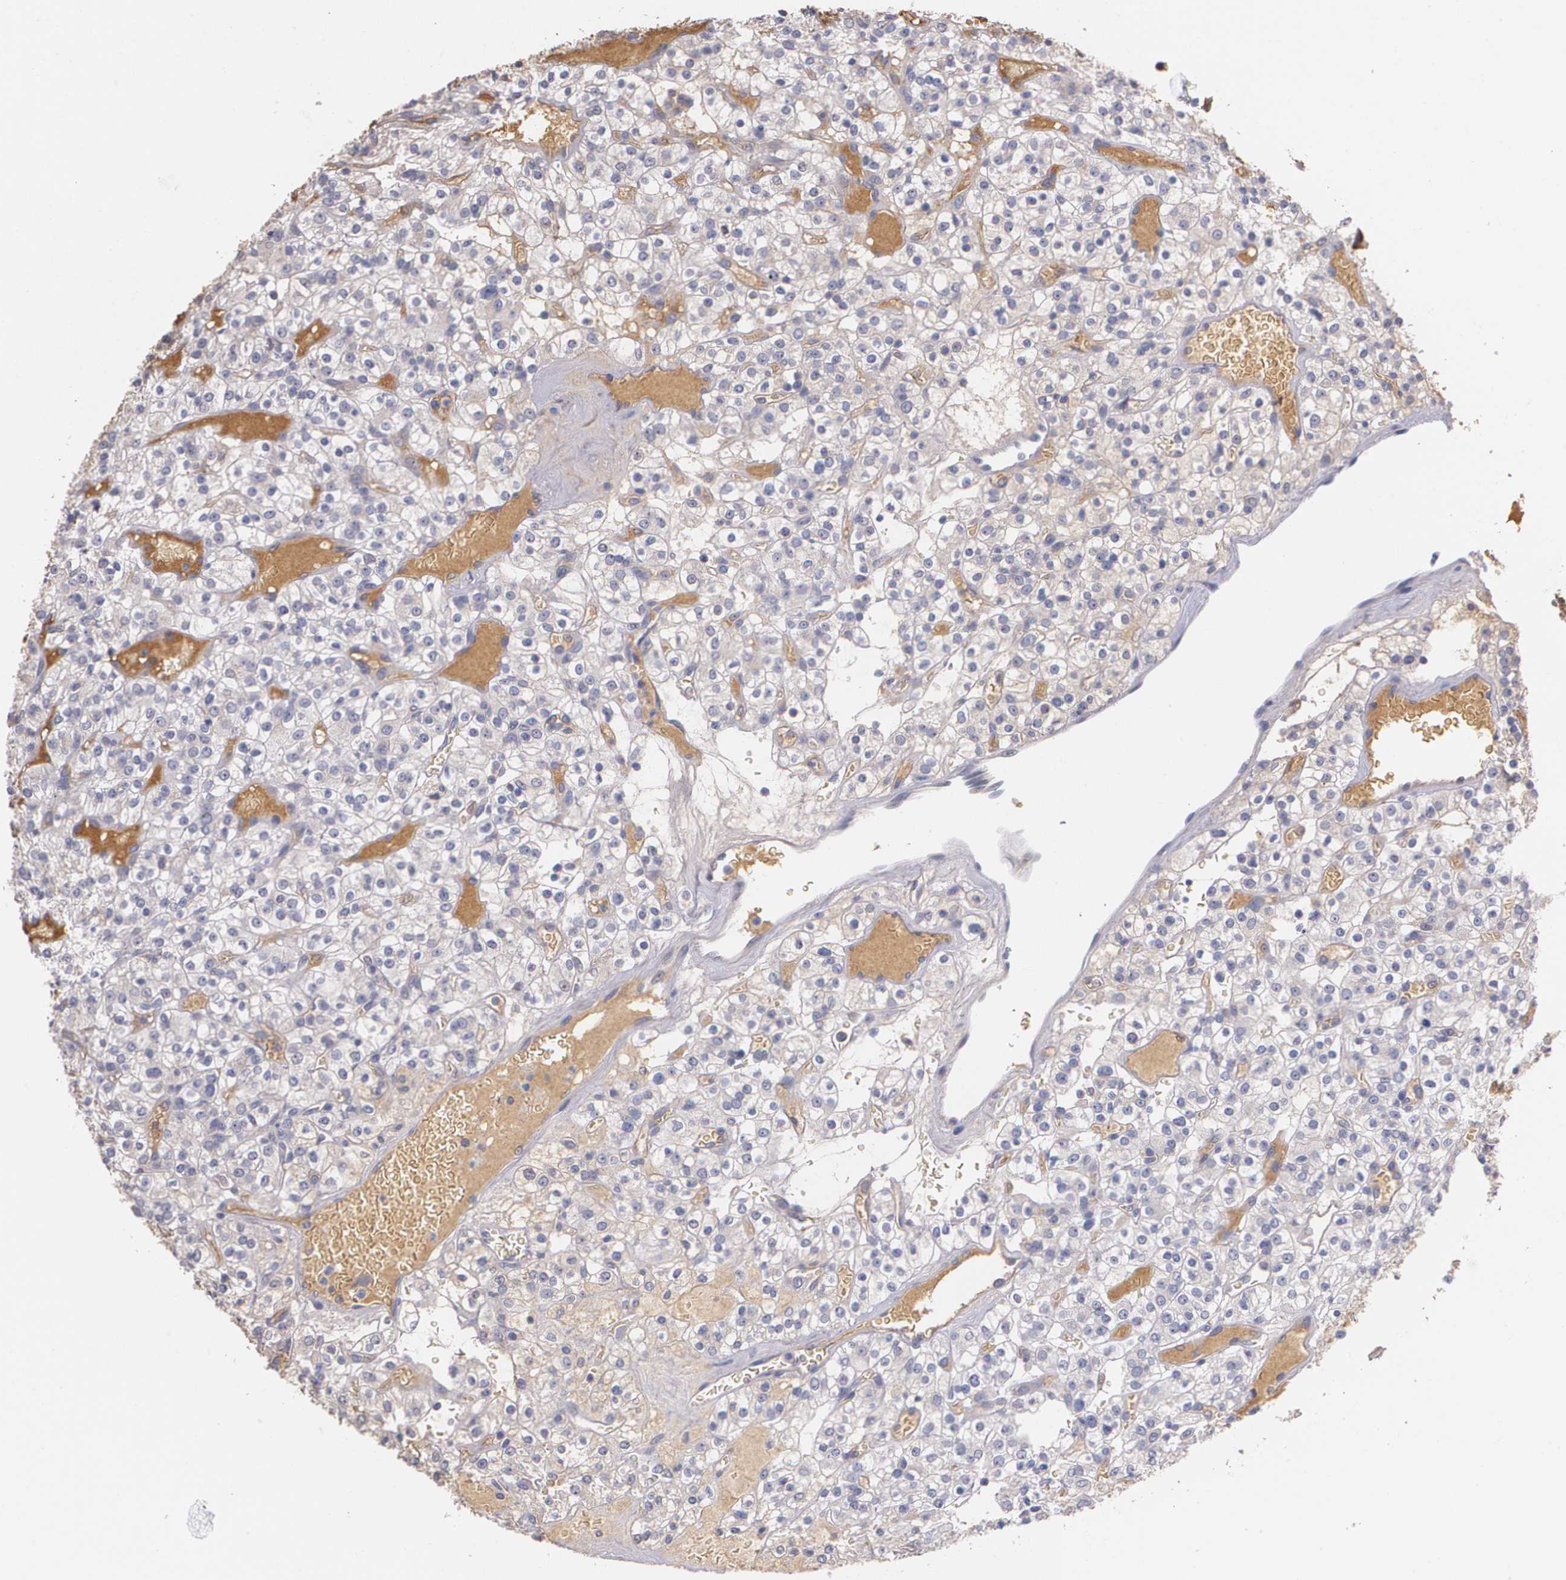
{"staining": {"intensity": "weak", "quantity": "<25%", "location": "cytoplasmic/membranous"}, "tissue": "renal cancer", "cell_type": "Tumor cells", "image_type": "cancer", "snomed": [{"axis": "morphology", "description": "Normal tissue, NOS"}, {"axis": "morphology", "description": "Adenocarcinoma, NOS"}, {"axis": "topography", "description": "Kidney"}], "caption": "Human renal cancer stained for a protein using IHC demonstrates no staining in tumor cells.", "gene": "AMBP", "patient": {"sex": "female", "age": 72}}